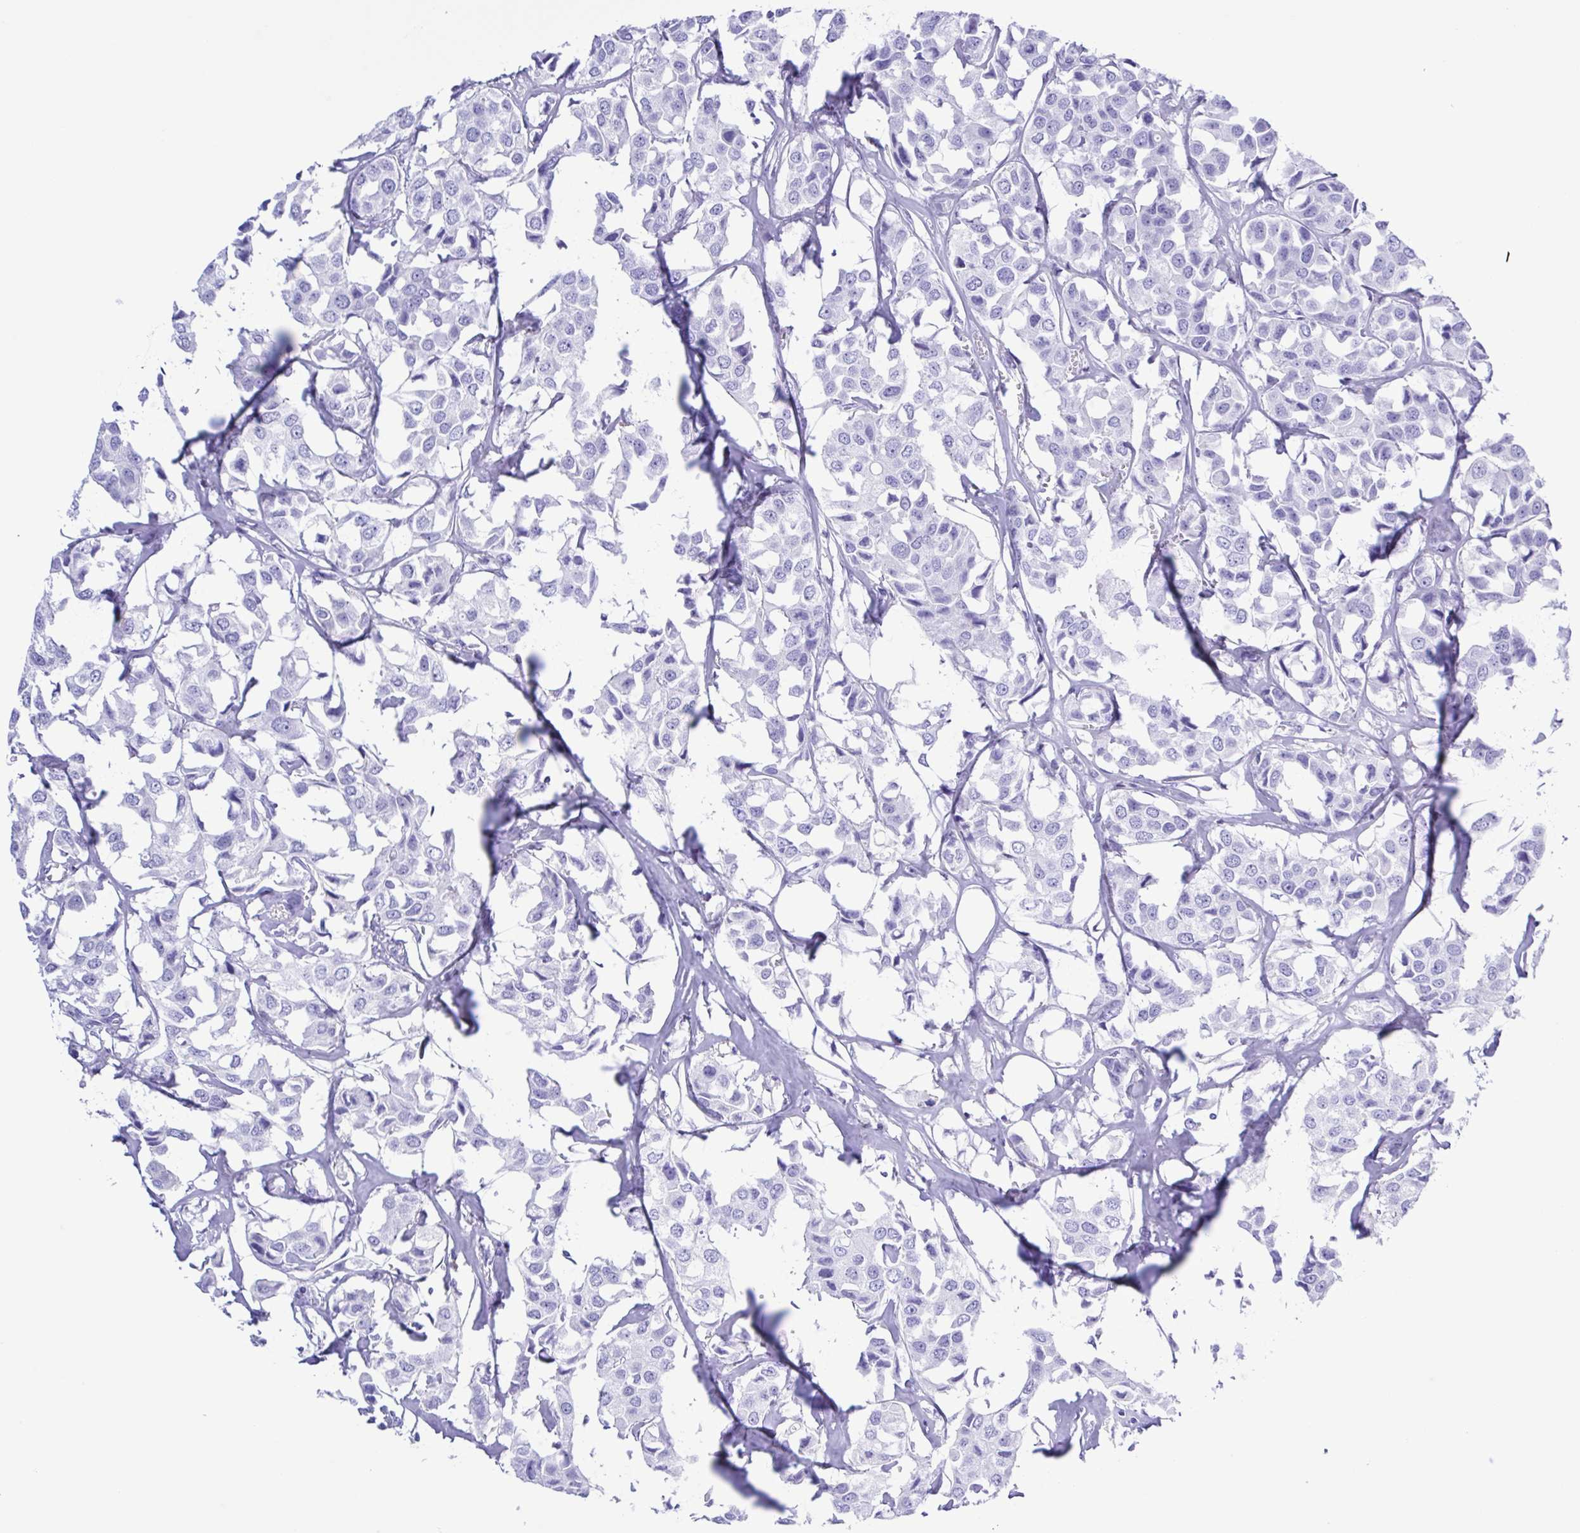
{"staining": {"intensity": "negative", "quantity": "none", "location": "none"}, "tissue": "breast cancer", "cell_type": "Tumor cells", "image_type": "cancer", "snomed": [{"axis": "morphology", "description": "Duct carcinoma"}, {"axis": "topography", "description": "Breast"}], "caption": "The immunohistochemistry (IHC) image has no significant positivity in tumor cells of breast intraductal carcinoma tissue. The staining is performed using DAB brown chromogen with nuclei counter-stained in using hematoxylin.", "gene": "GPR17", "patient": {"sex": "female", "age": 80}}